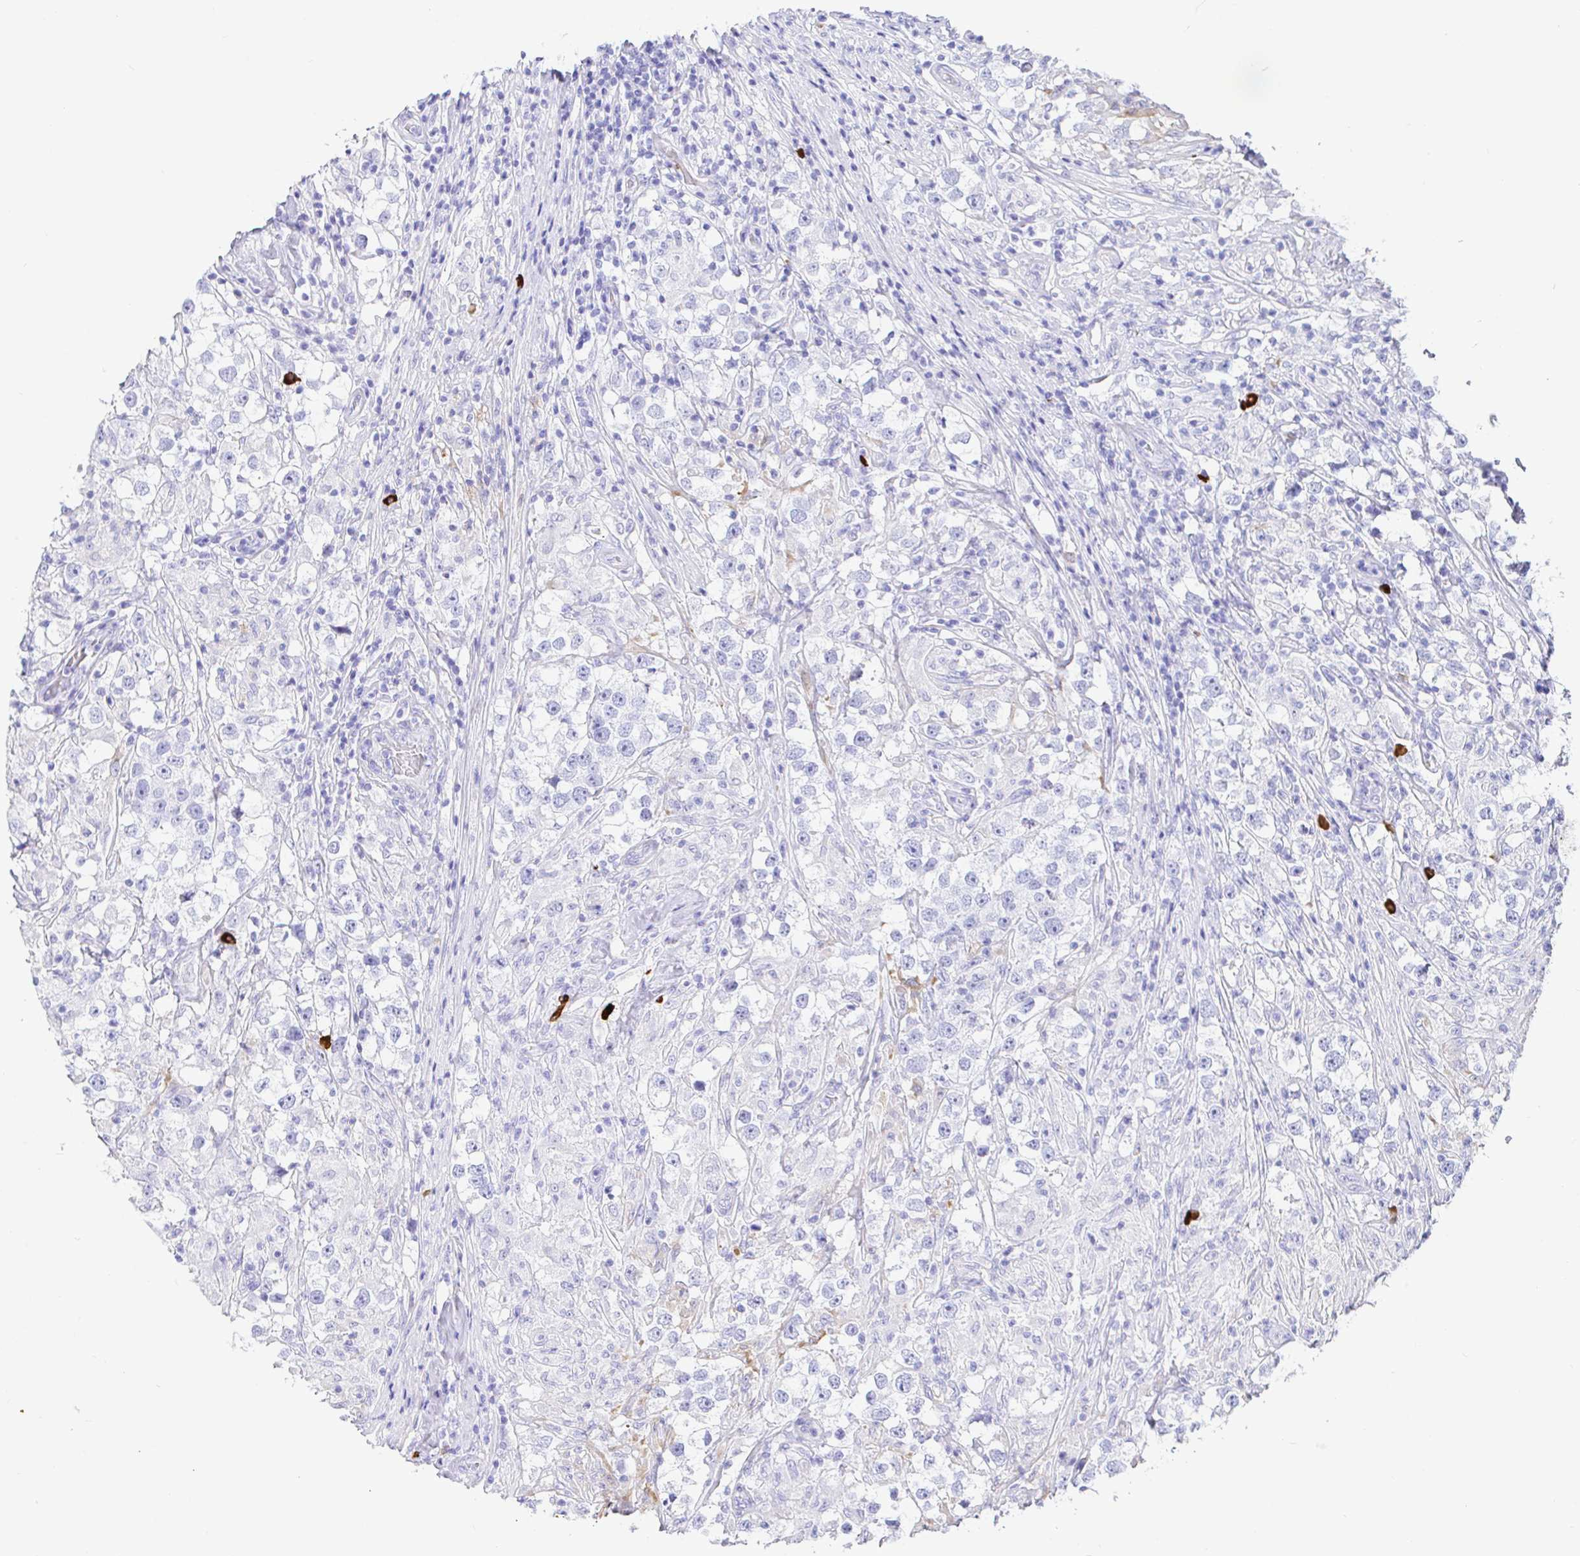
{"staining": {"intensity": "negative", "quantity": "none", "location": "none"}, "tissue": "testis cancer", "cell_type": "Tumor cells", "image_type": "cancer", "snomed": [{"axis": "morphology", "description": "Seminoma, NOS"}, {"axis": "topography", "description": "Testis"}], "caption": "Tumor cells show no significant protein expression in testis cancer.", "gene": "CCDC62", "patient": {"sex": "male", "age": 46}}